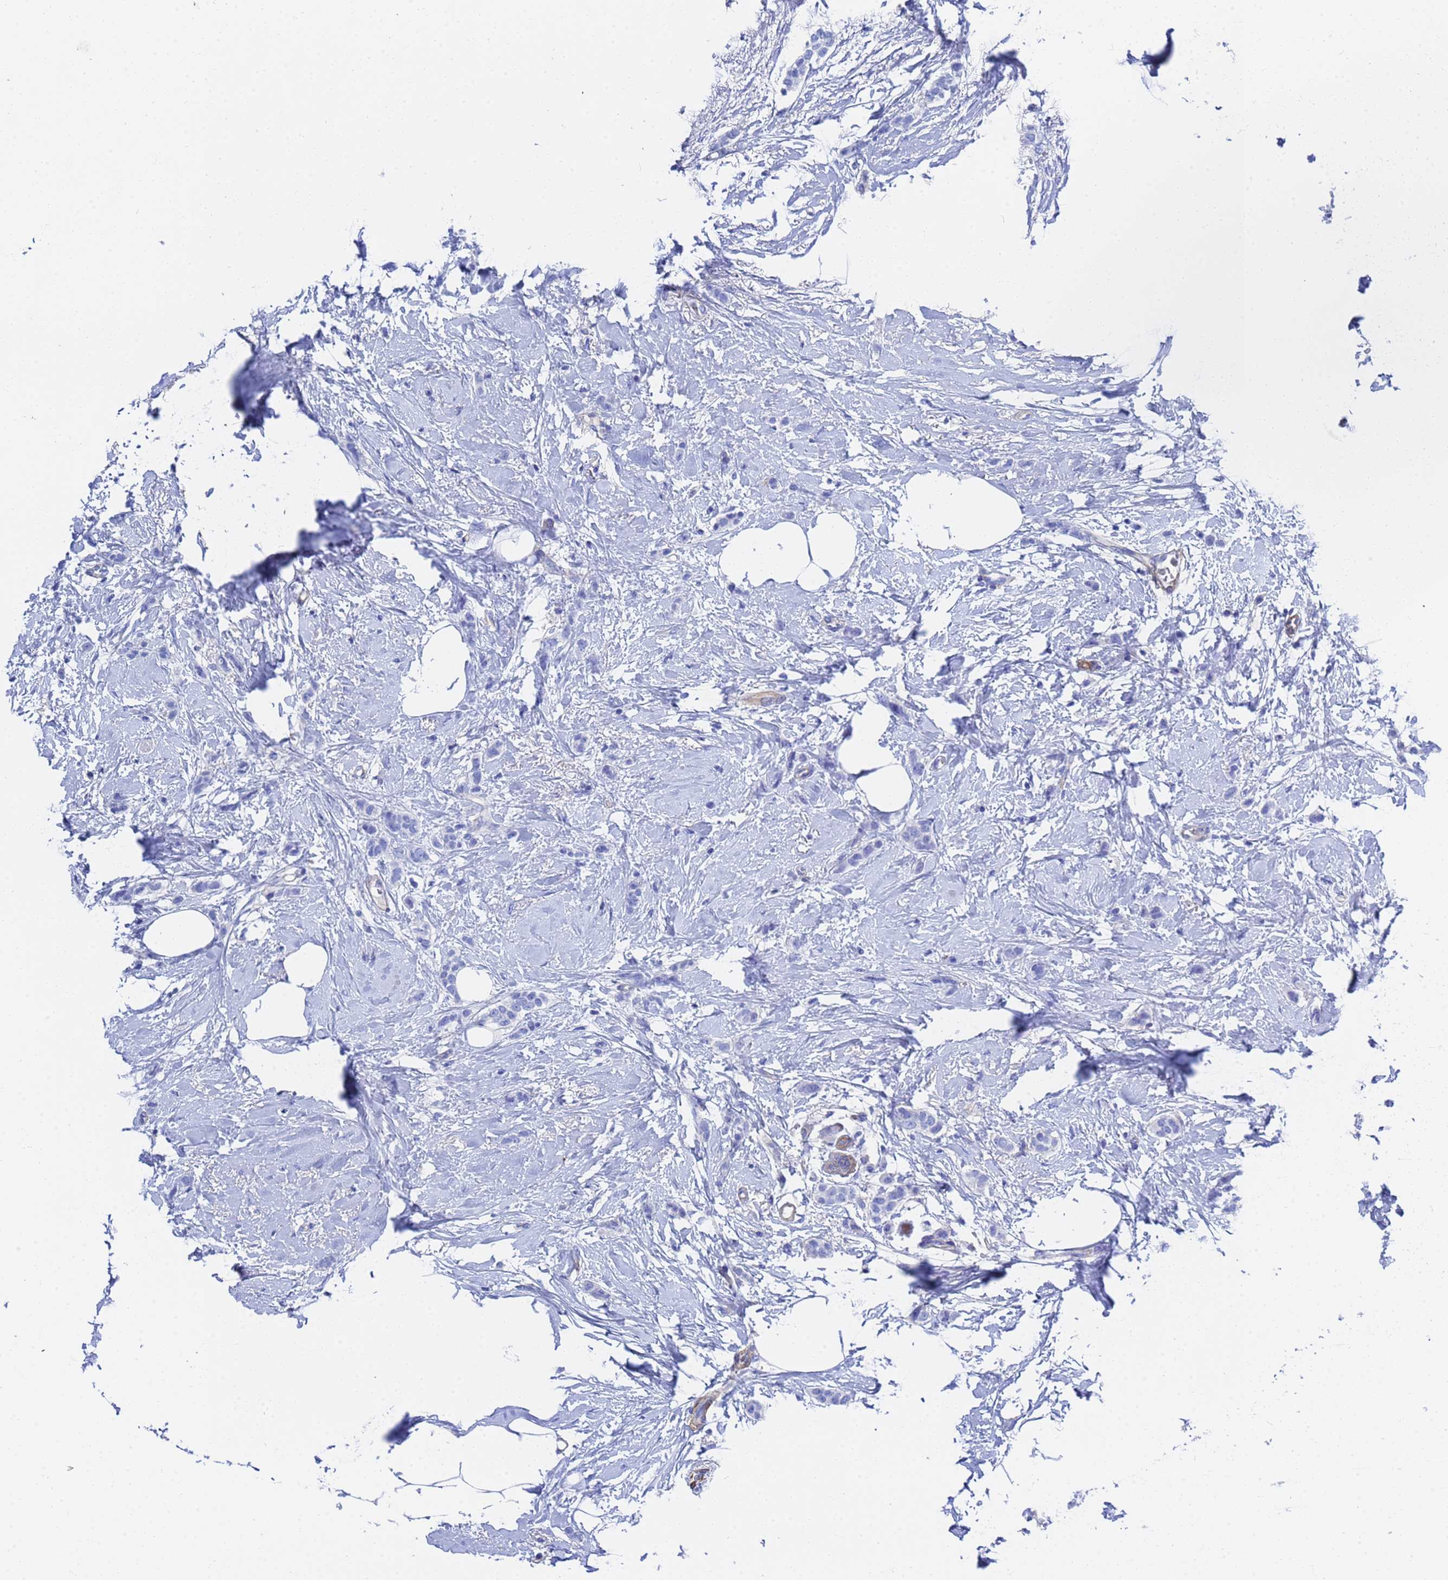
{"staining": {"intensity": "negative", "quantity": "none", "location": "none"}, "tissue": "breast cancer", "cell_type": "Tumor cells", "image_type": "cancer", "snomed": [{"axis": "morphology", "description": "Duct carcinoma"}, {"axis": "topography", "description": "Breast"}], "caption": "Immunohistochemistry photomicrograph of human breast cancer stained for a protein (brown), which shows no expression in tumor cells.", "gene": "CST4", "patient": {"sex": "female", "age": 72}}